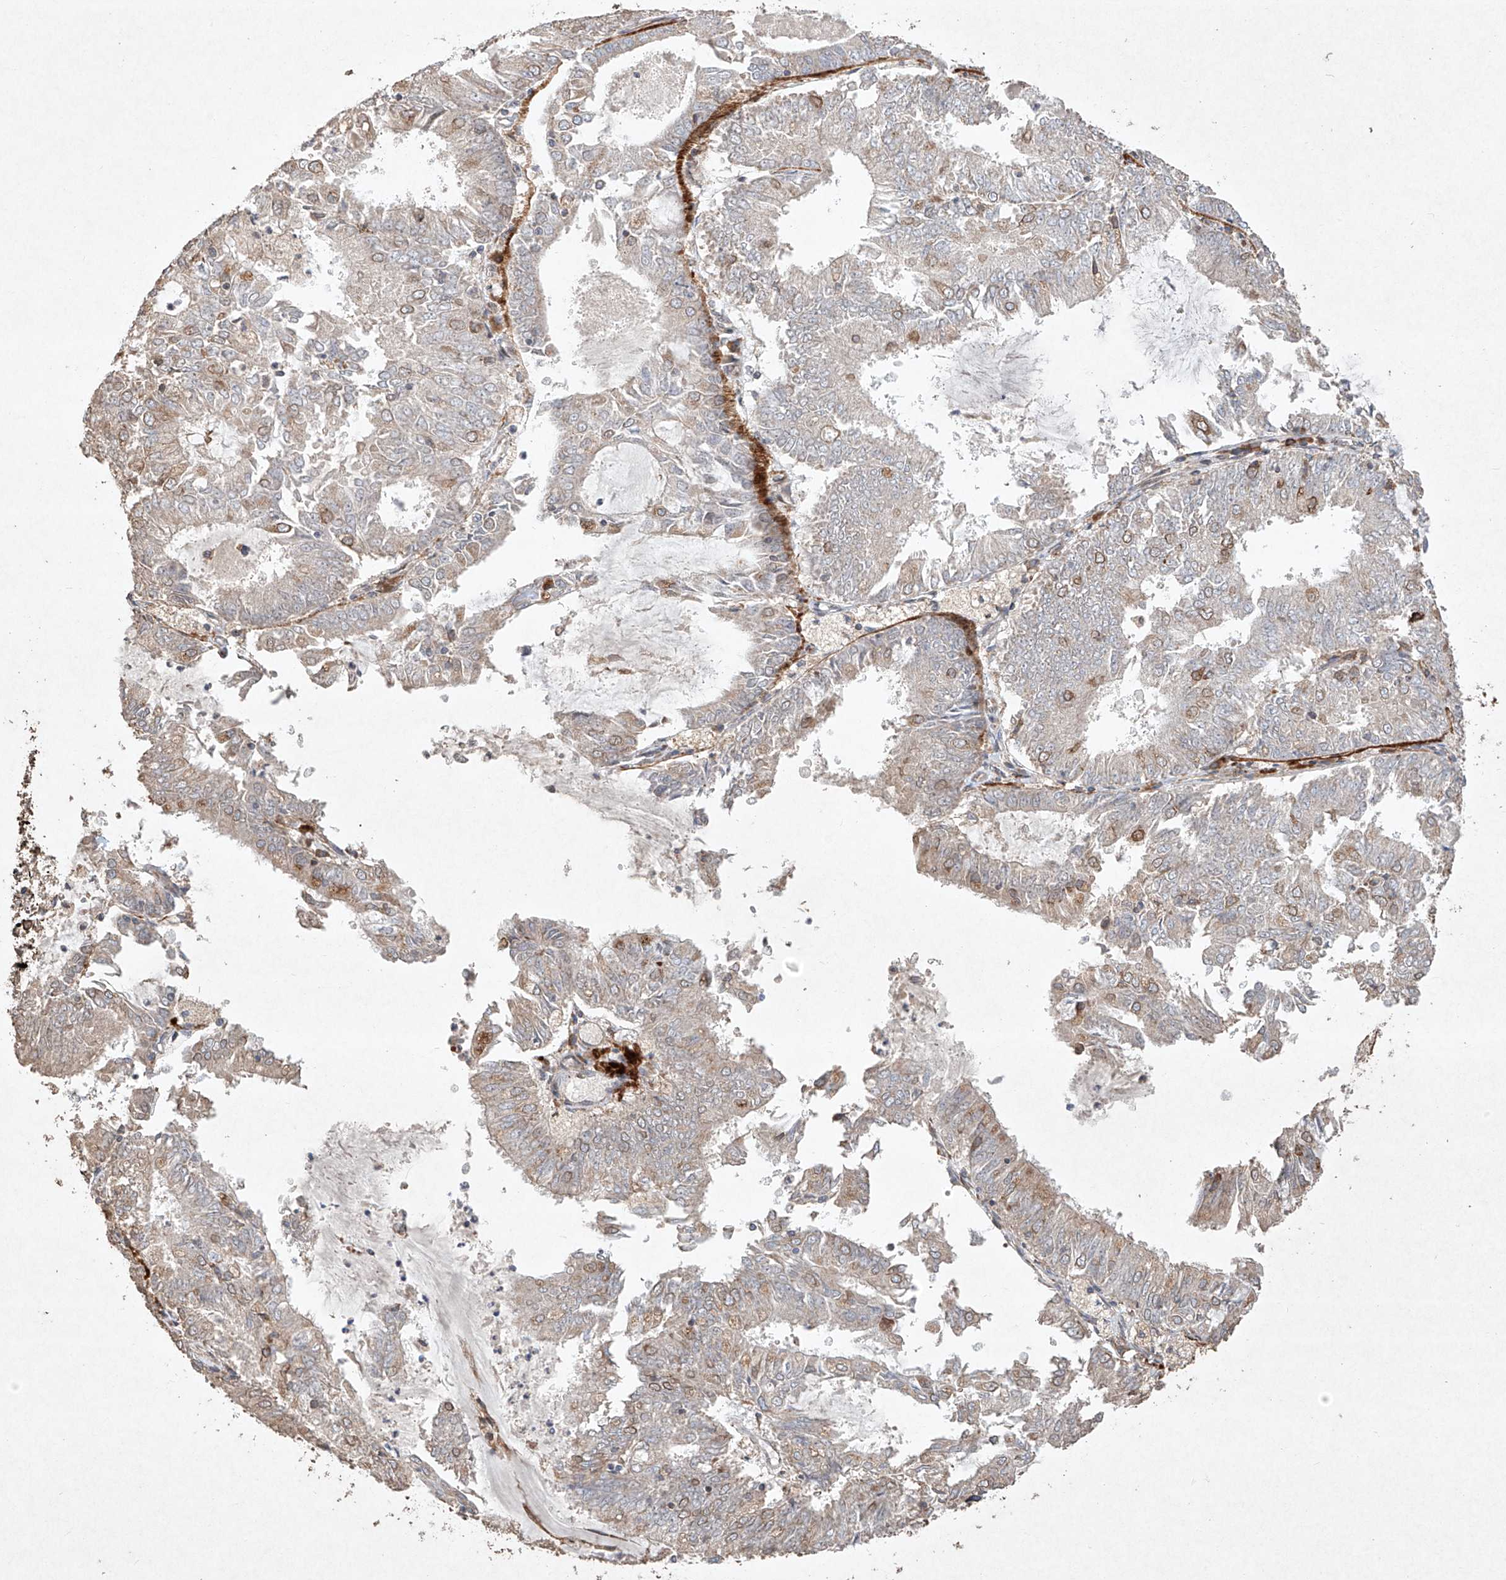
{"staining": {"intensity": "moderate", "quantity": "<25%", "location": "cytoplasmic/membranous"}, "tissue": "endometrial cancer", "cell_type": "Tumor cells", "image_type": "cancer", "snomed": [{"axis": "morphology", "description": "Adenocarcinoma, NOS"}, {"axis": "topography", "description": "Endometrium"}], "caption": "Endometrial cancer was stained to show a protein in brown. There is low levels of moderate cytoplasmic/membranous staining in about <25% of tumor cells.", "gene": "SEMA3B", "patient": {"sex": "female", "age": 57}}